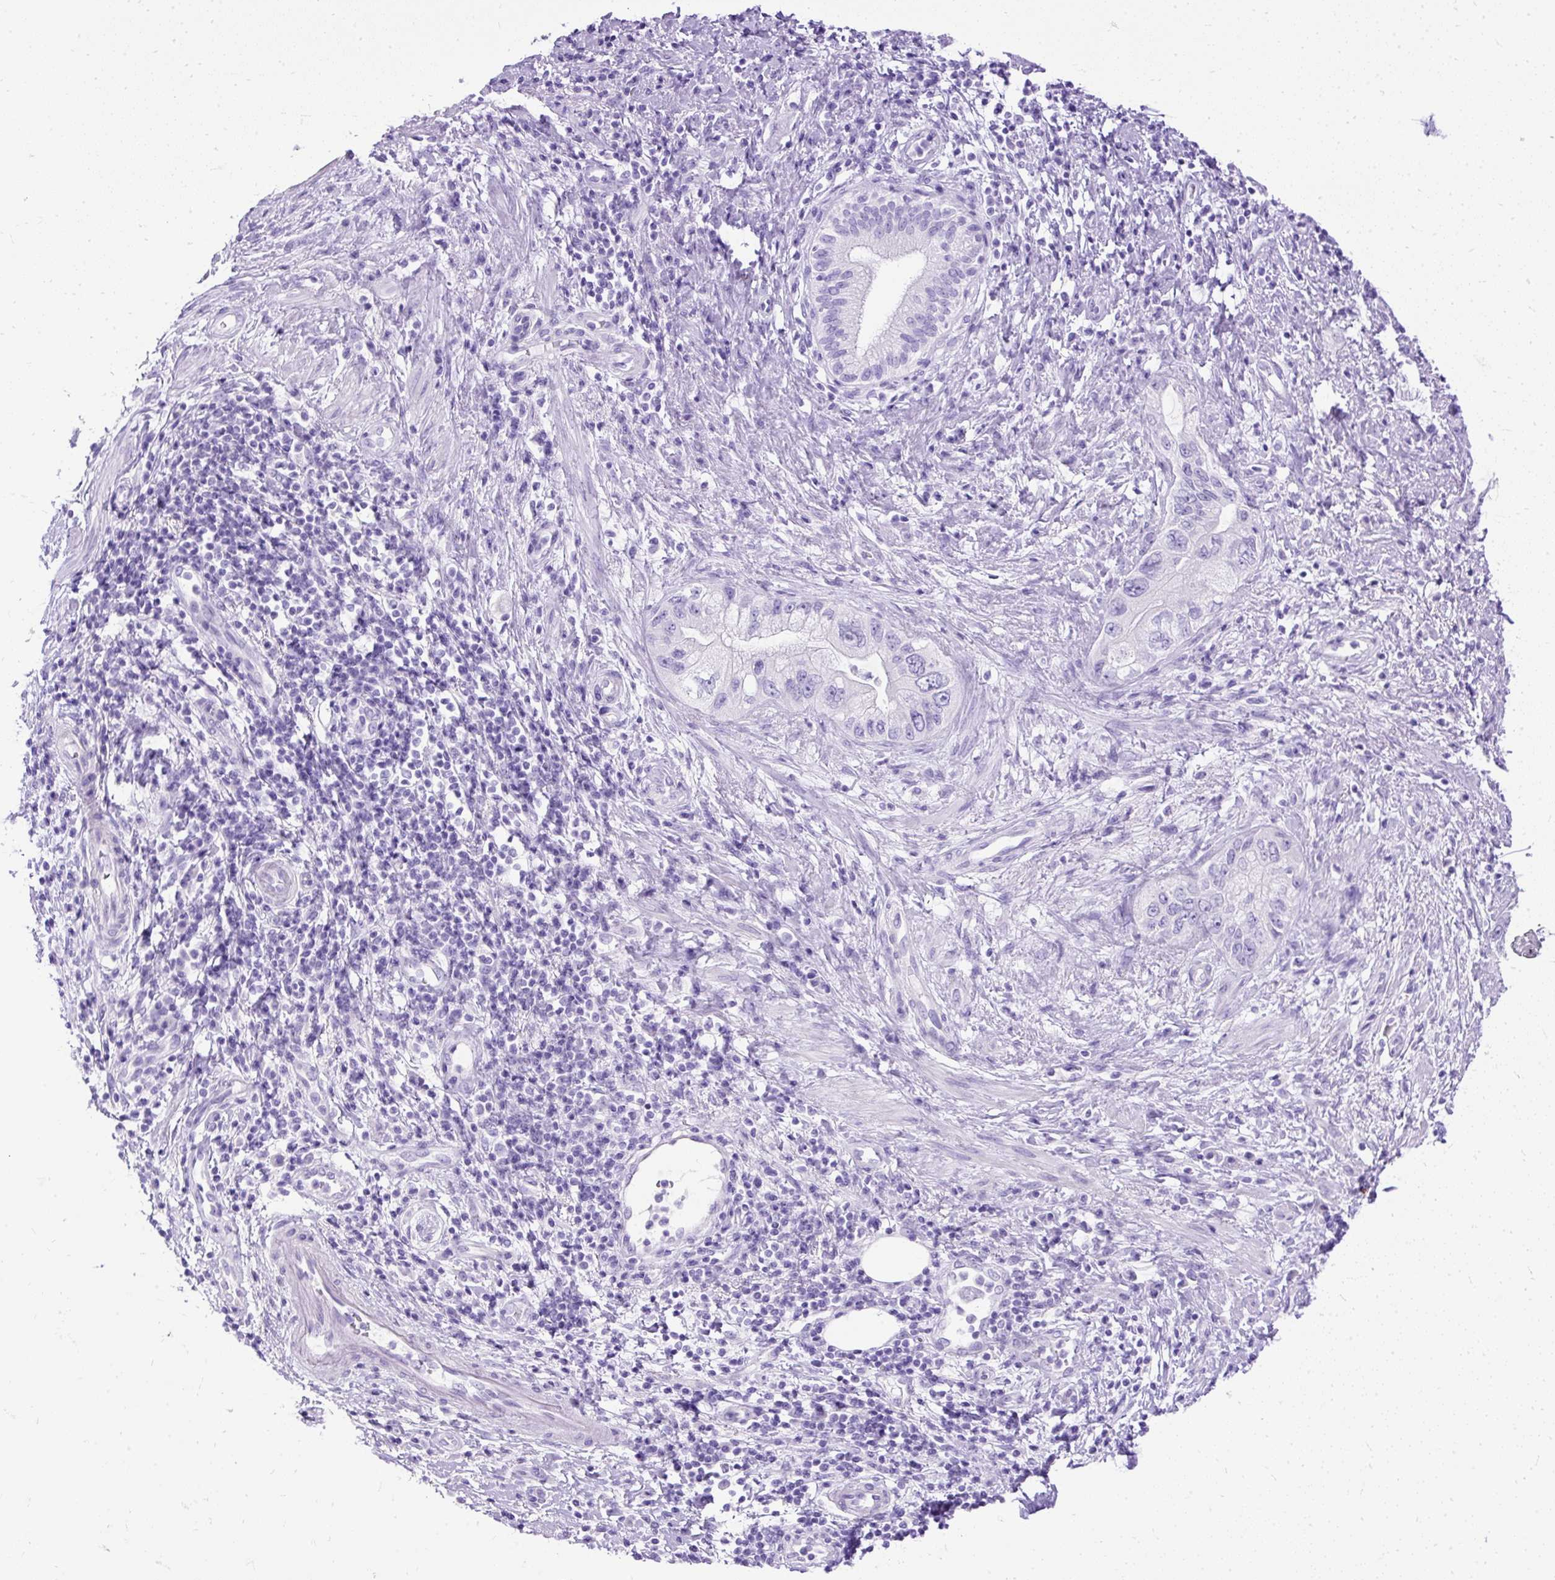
{"staining": {"intensity": "negative", "quantity": "none", "location": "none"}, "tissue": "pancreatic cancer", "cell_type": "Tumor cells", "image_type": "cancer", "snomed": [{"axis": "morphology", "description": "Adenocarcinoma, NOS"}, {"axis": "topography", "description": "Pancreas"}], "caption": "A high-resolution image shows immunohistochemistry staining of adenocarcinoma (pancreatic), which displays no significant positivity in tumor cells. Nuclei are stained in blue.", "gene": "HEY1", "patient": {"sex": "female", "age": 73}}